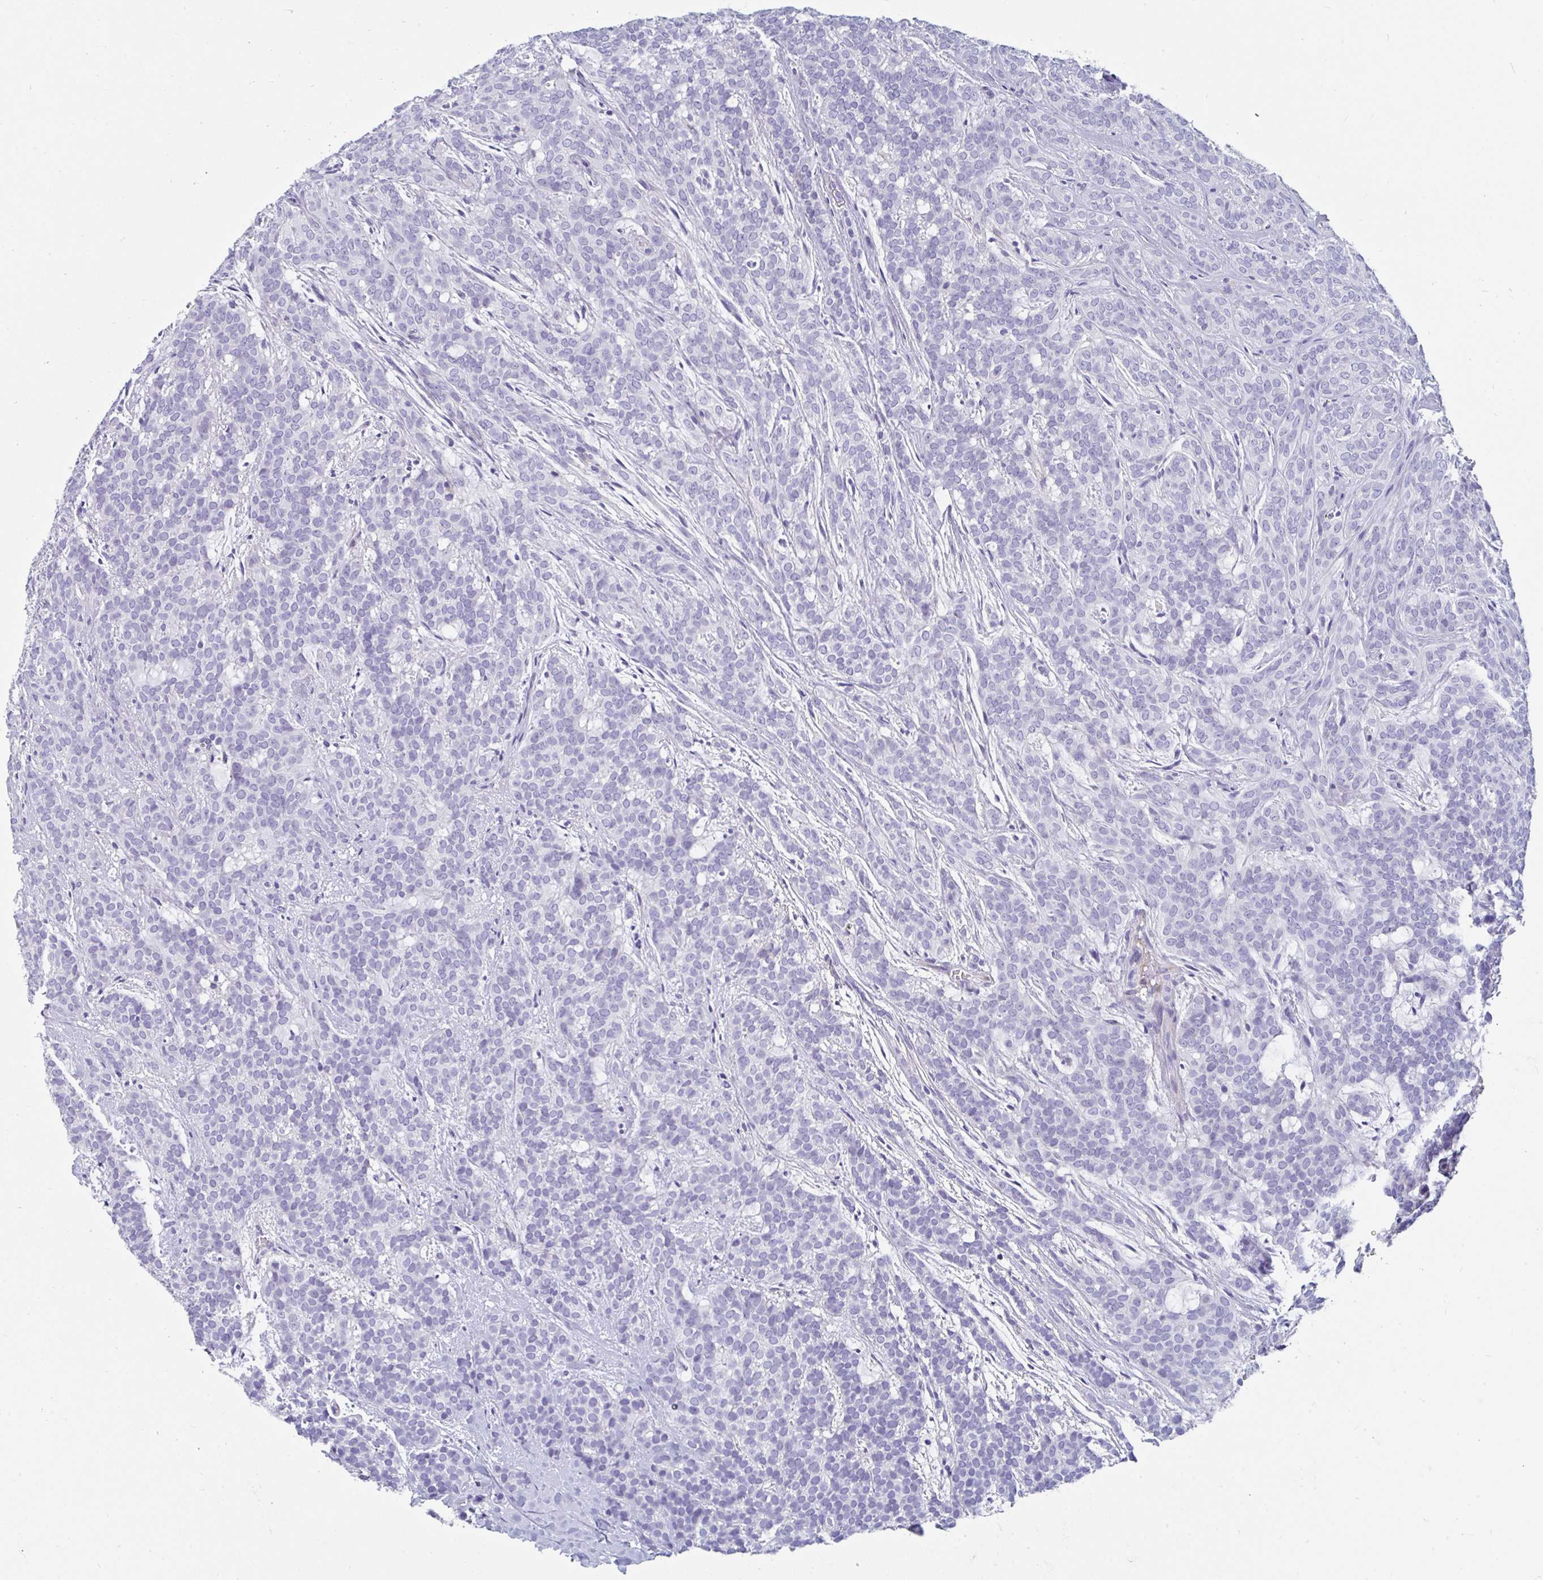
{"staining": {"intensity": "negative", "quantity": "none", "location": "none"}, "tissue": "head and neck cancer", "cell_type": "Tumor cells", "image_type": "cancer", "snomed": [{"axis": "morphology", "description": "Normal tissue, NOS"}, {"axis": "morphology", "description": "Adenocarcinoma, NOS"}, {"axis": "topography", "description": "Oral tissue"}, {"axis": "topography", "description": "Head-Neck"}], "caption": "The photomicrograph displays no significant positivity in tumor cells of head and neck cancer (adenocarcinoma).", "gene": "MGAM2", "patient": {"sex": "female", "age": 57}}